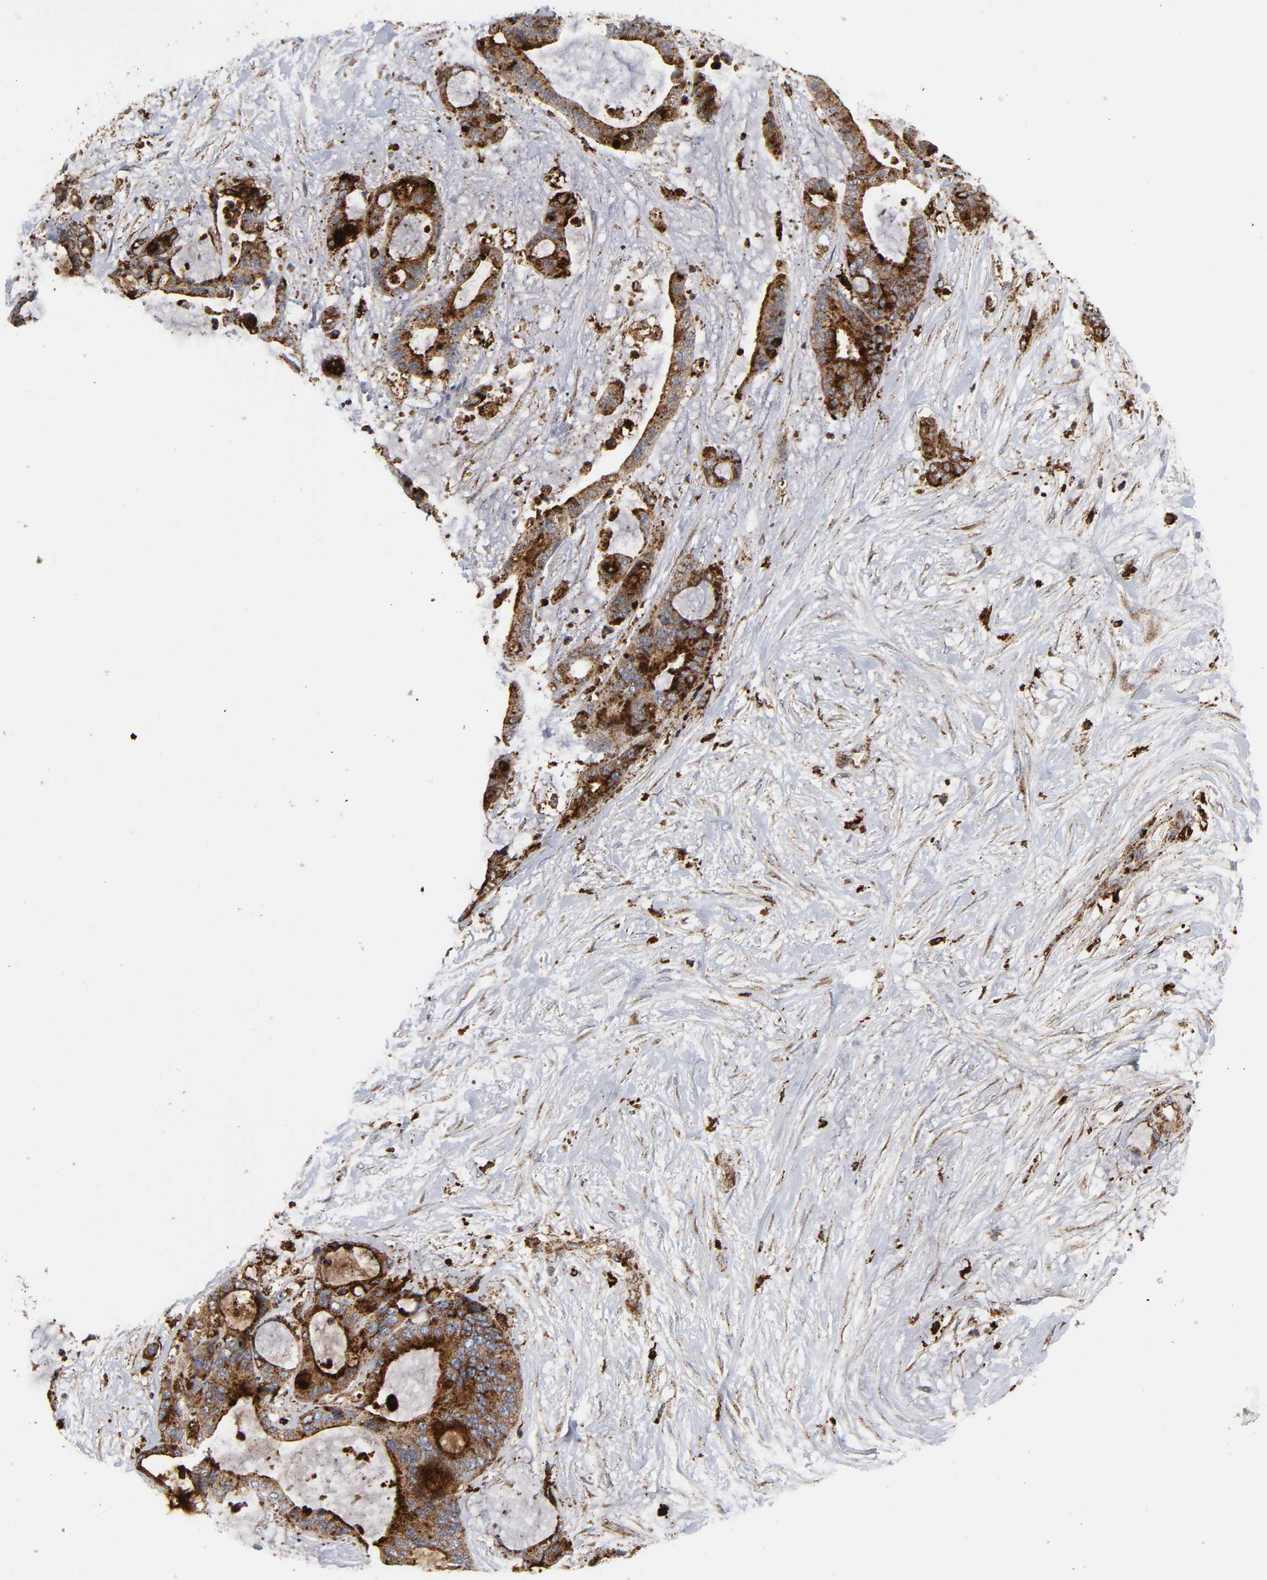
{"staining": {"intensity": "strong", "quantity": ">75%", "location": "cytoplasmic/membranous"}, "tissue": "liver cancer", "cell_type": "Tumor cells", "image_type": "cancer", "snomed": [{"axis": "morphology", "description": "Cholangiocarcinoma"}, {"axis": "topography", "description": "Liver"}], "caption": "Immunohistochemistry histopathology image of human liver cancer (cholangiocarcinoma) stained for a protein (brown), which shows high levels of strong cytoplasmic/membranous expression in approximately >75% of tumor cells.", "gene": "PSAP", "patient": {"sex": "female", "age": 73}}